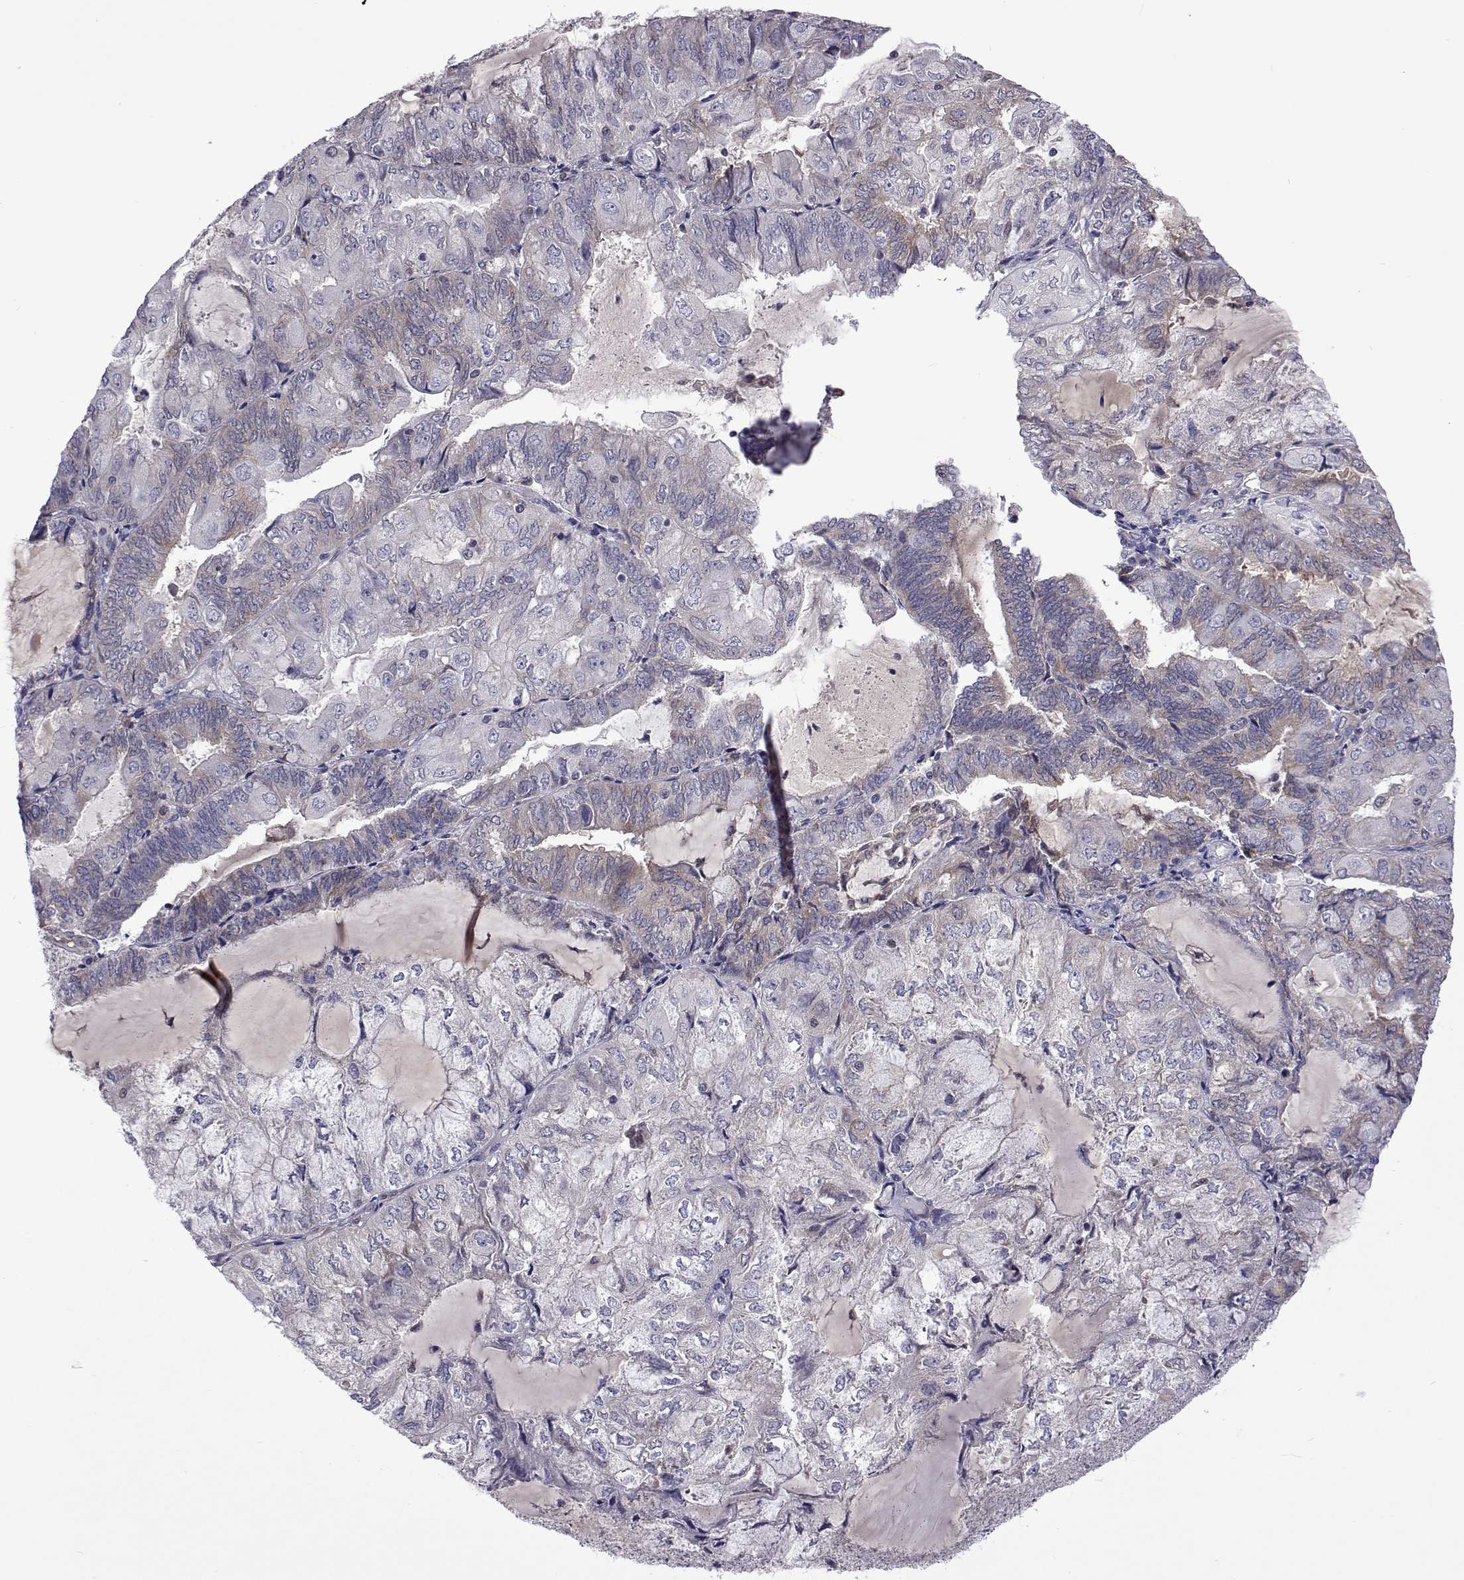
{"staining": {"intensity": "negative", "quantity": "none", "location": "none"}, "tissue": "endometrial cancer", "cell_type": "Tumor cells", "image_type": "cancer", "snomed": [{"axis": "morphology", "description": "Adenocarcinoma, NOS"}, {"axis": "topography", "description": "Endometrium"}], "caption": "This histopathology image is of adenocarcinoma (endometrial) stained with immunohistochemistry (IHC) to label a protein in brown with the nuclei are counter-stained blue. There is no expression in tumor cells.", "gene": "TCF15", "patient": {"sex": "female", "age": 81}}